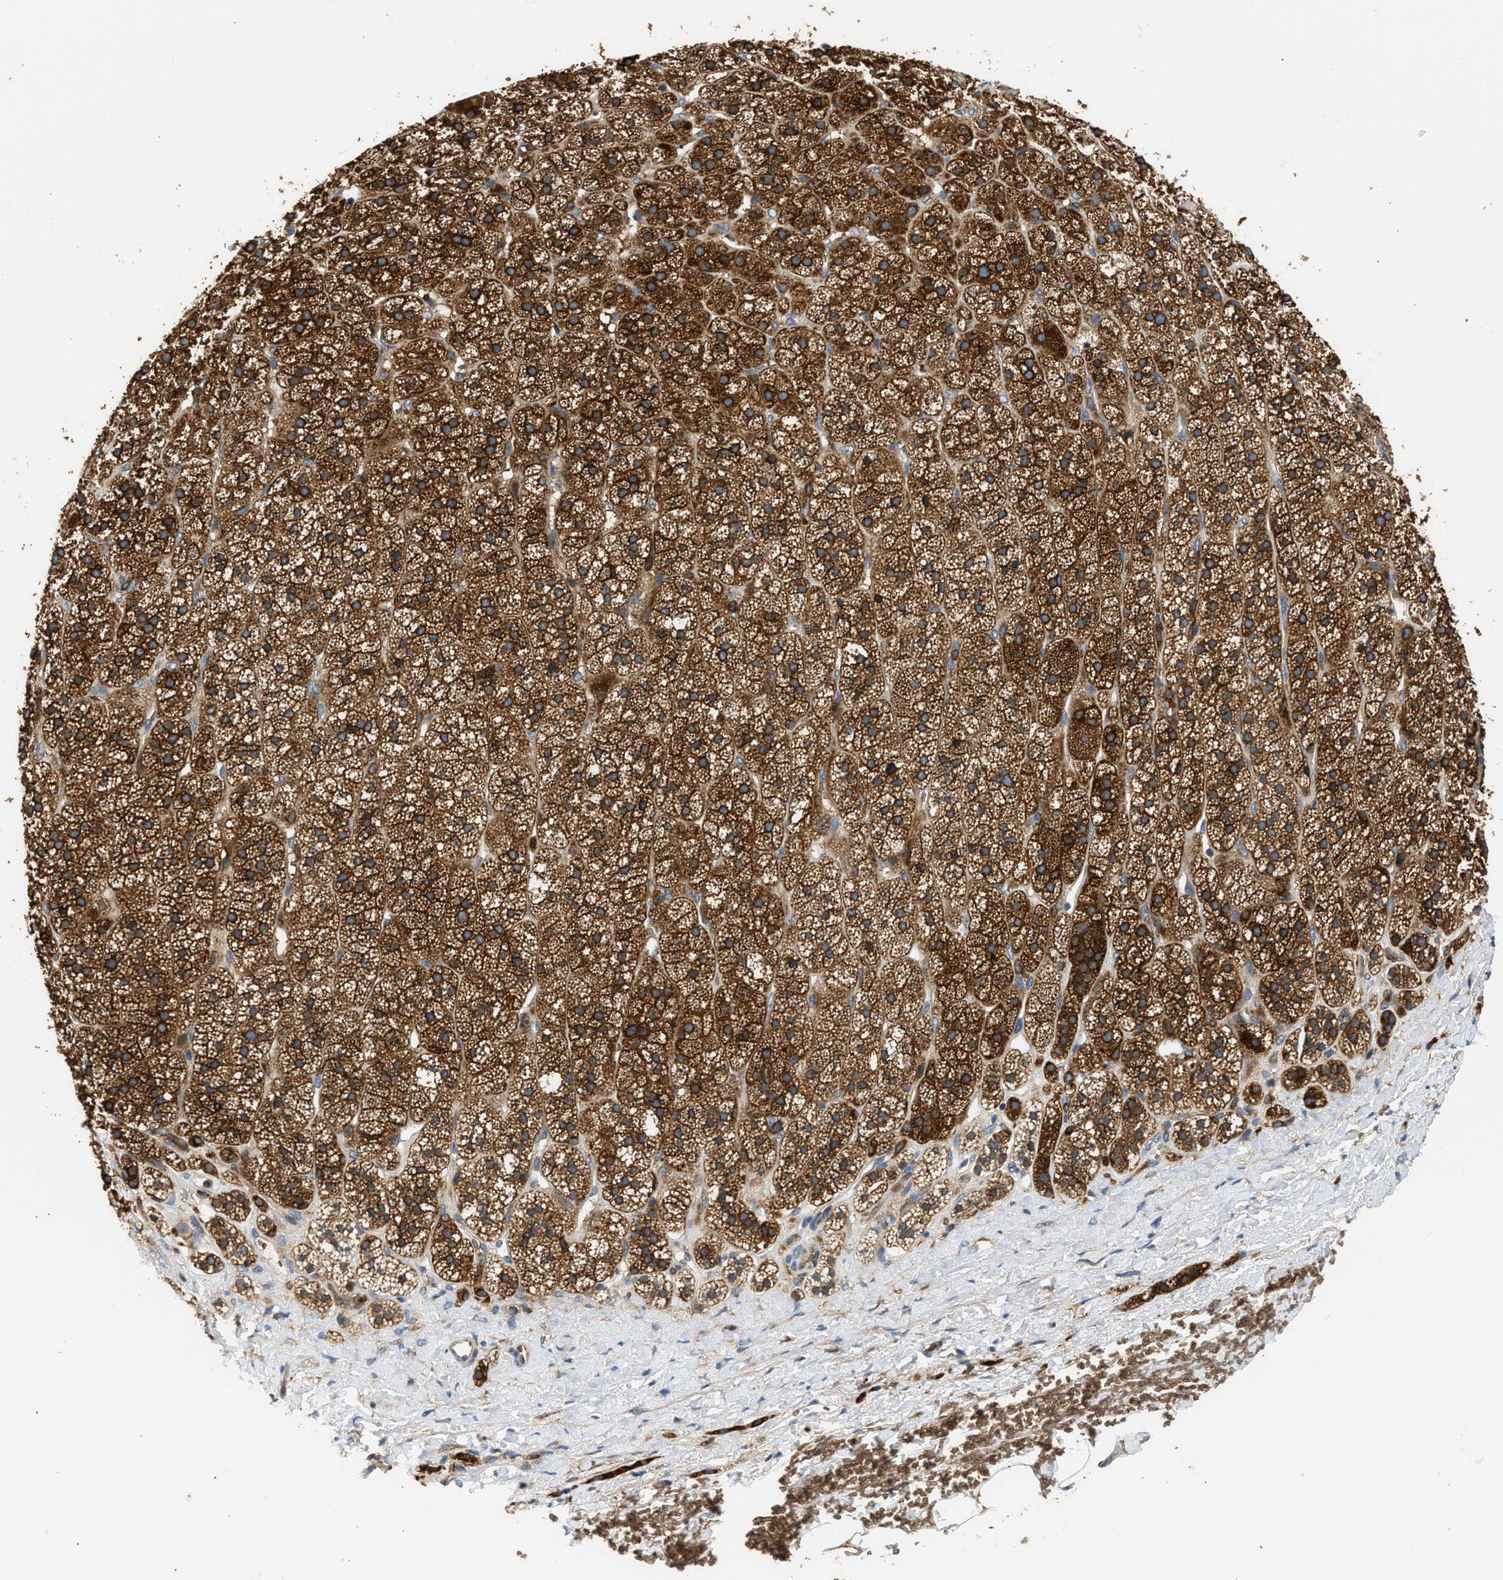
{"staining": {"intensity": "strong", "quantity": ">75%", "location": "cytoplasmic/membranous"}, "tissue": "adrenal gland", "cell_type": "Glandular cells", "image_type": "normal", "snomed": [{"axis": "morphology", "description": "Normal tissue, NOS"}, {"axis": "topography", "description": "Adrenal gland"}], "caption": "Immunohistochemical staining of unremarkable adrenal gland reveals >75% levels of strong cytoplasmic/membranous protein expression in about >75% of glandular cells.", "gene": "RAB31", "patient": {"sex": "male", "age": 56}}